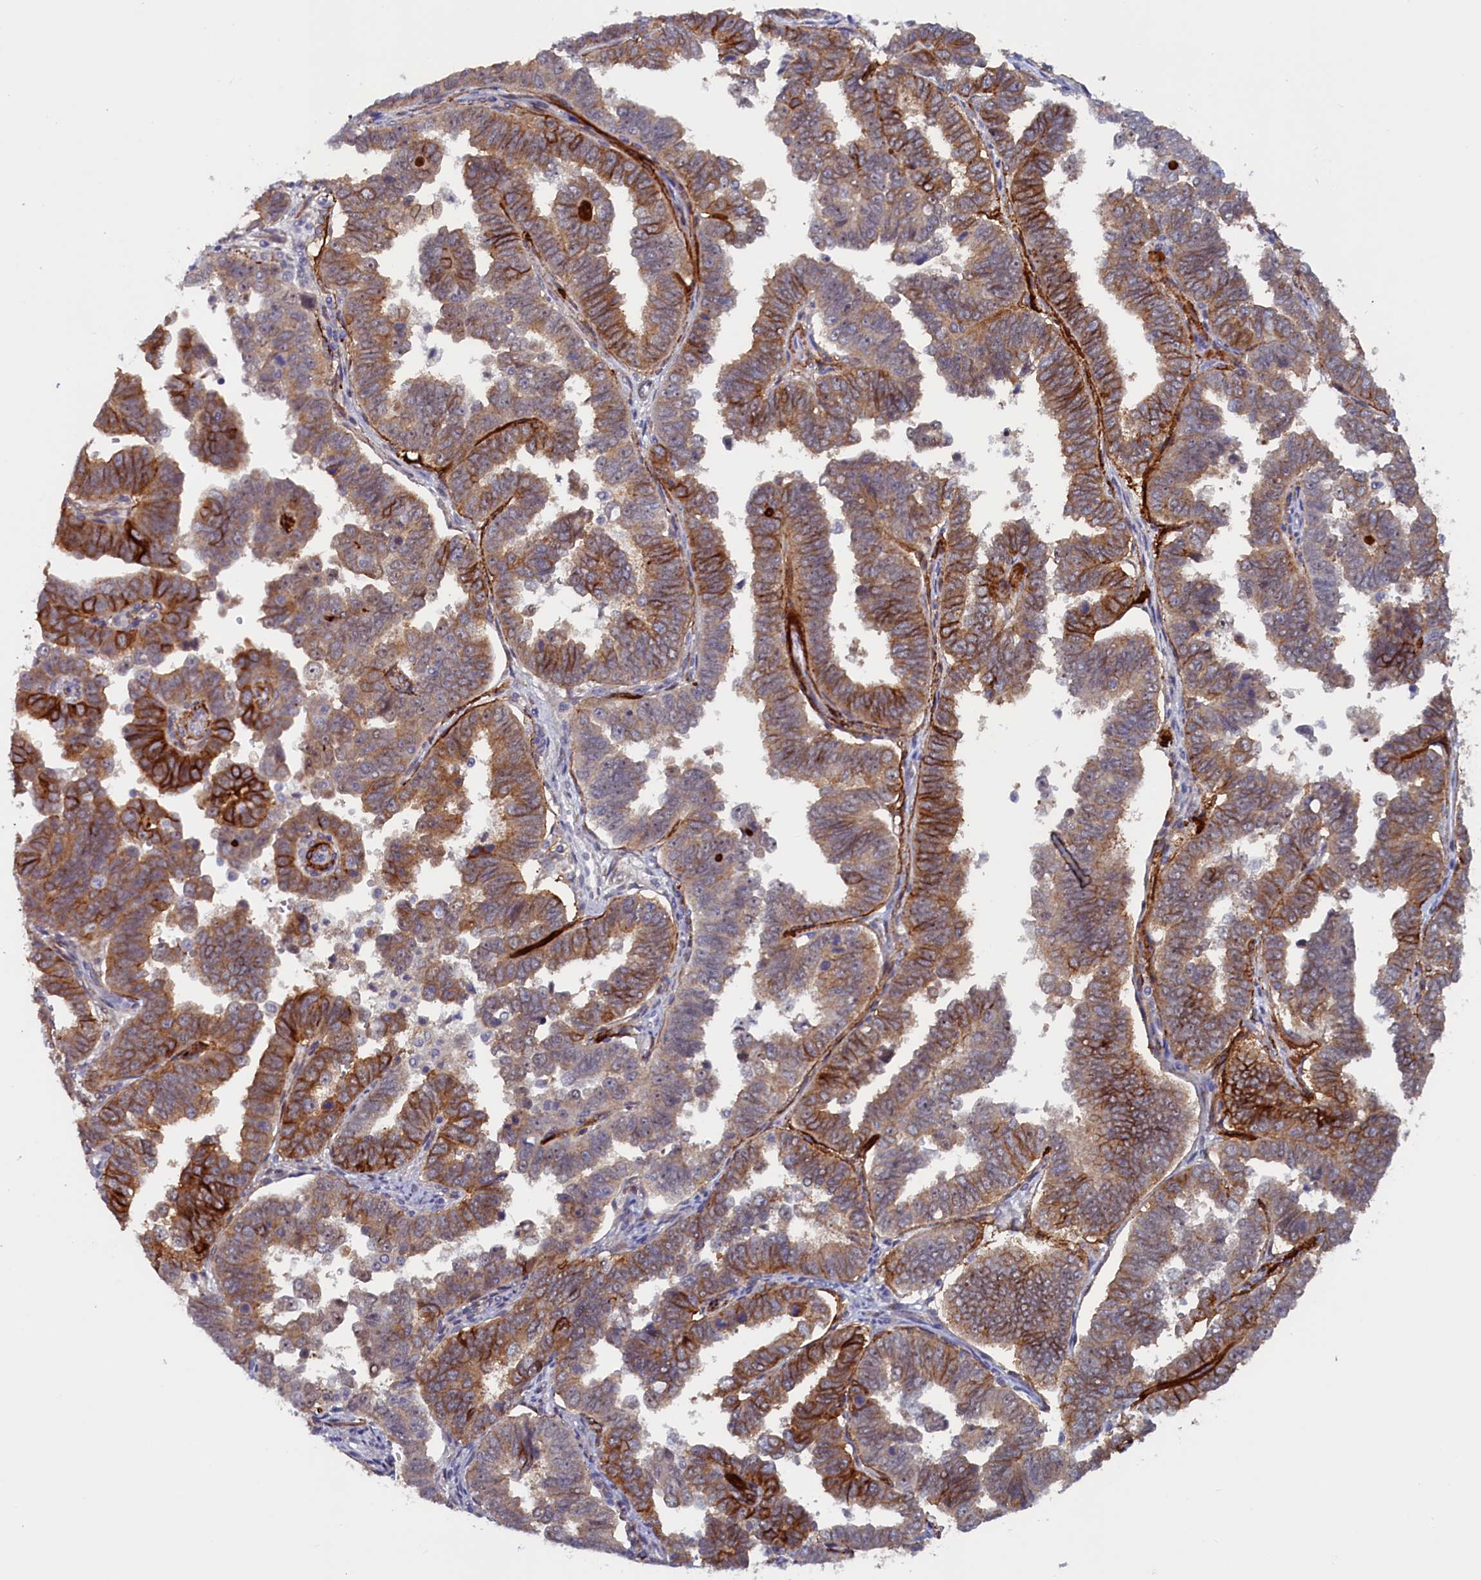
{"staining": {"intensity": "strong", "quantity": "25%-75%", "location": "cytoplasmic/membranous"}, "tissue": "endometrial cancer", "cell_type": "Tumor cells", "image_type": "cancer", "snomed": [{"axis": "morphology", "description": "Adenocarcinoma, NOS"}, {"axis": "topography", "description": "Endometrium"}], "caption": "DAB (3,3'-diaminobenzidine) immunohistochemical staining of human endometrial cancer (adenocarcinoma) demonstrates strong cytoplasmic/membranous protein expression in approximately 25%-75% of tumor cells.", "gene": "PACSIN3", "patient": {"sex": "female", "age": 75}}